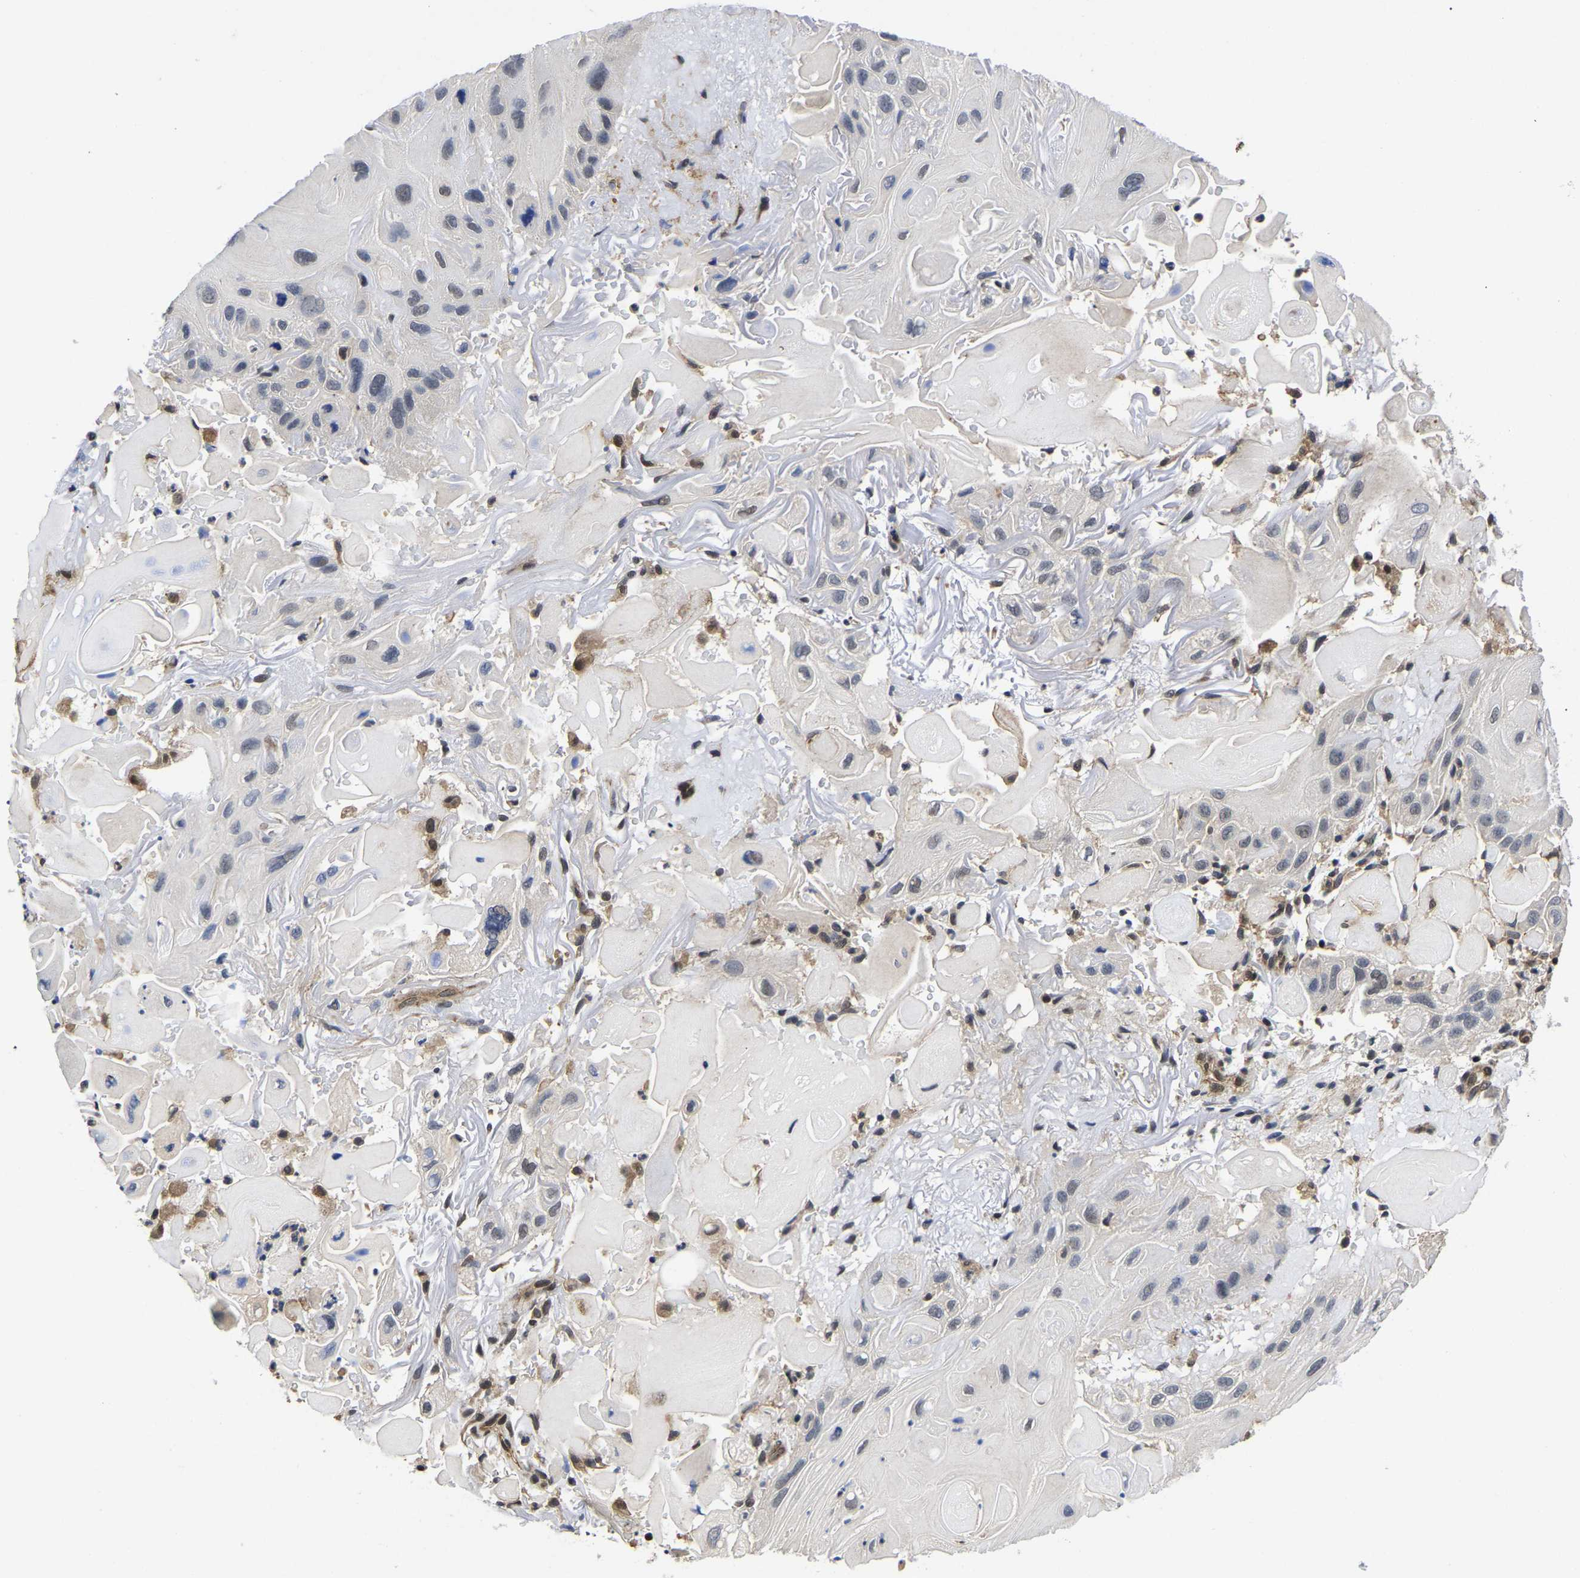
{"staining": {"intensity": "negative", "quantity": "none", "location": "none"}, "tissue": "skin cancer", "cell_type": "Tumor cells", "image_type": "cancer", "snomed": [{"axis": "morphology", "description": "Squamous cell carcinoma, NOS"}, {"axis": "topography", "description": "Skin"}], "caption": "Skin squamous cell carcinoma stained for a protein using IHC exhibits no expression tumor cells.", "gene": "MCOLN2", "patient": {"sex": "female", "age": 77}}